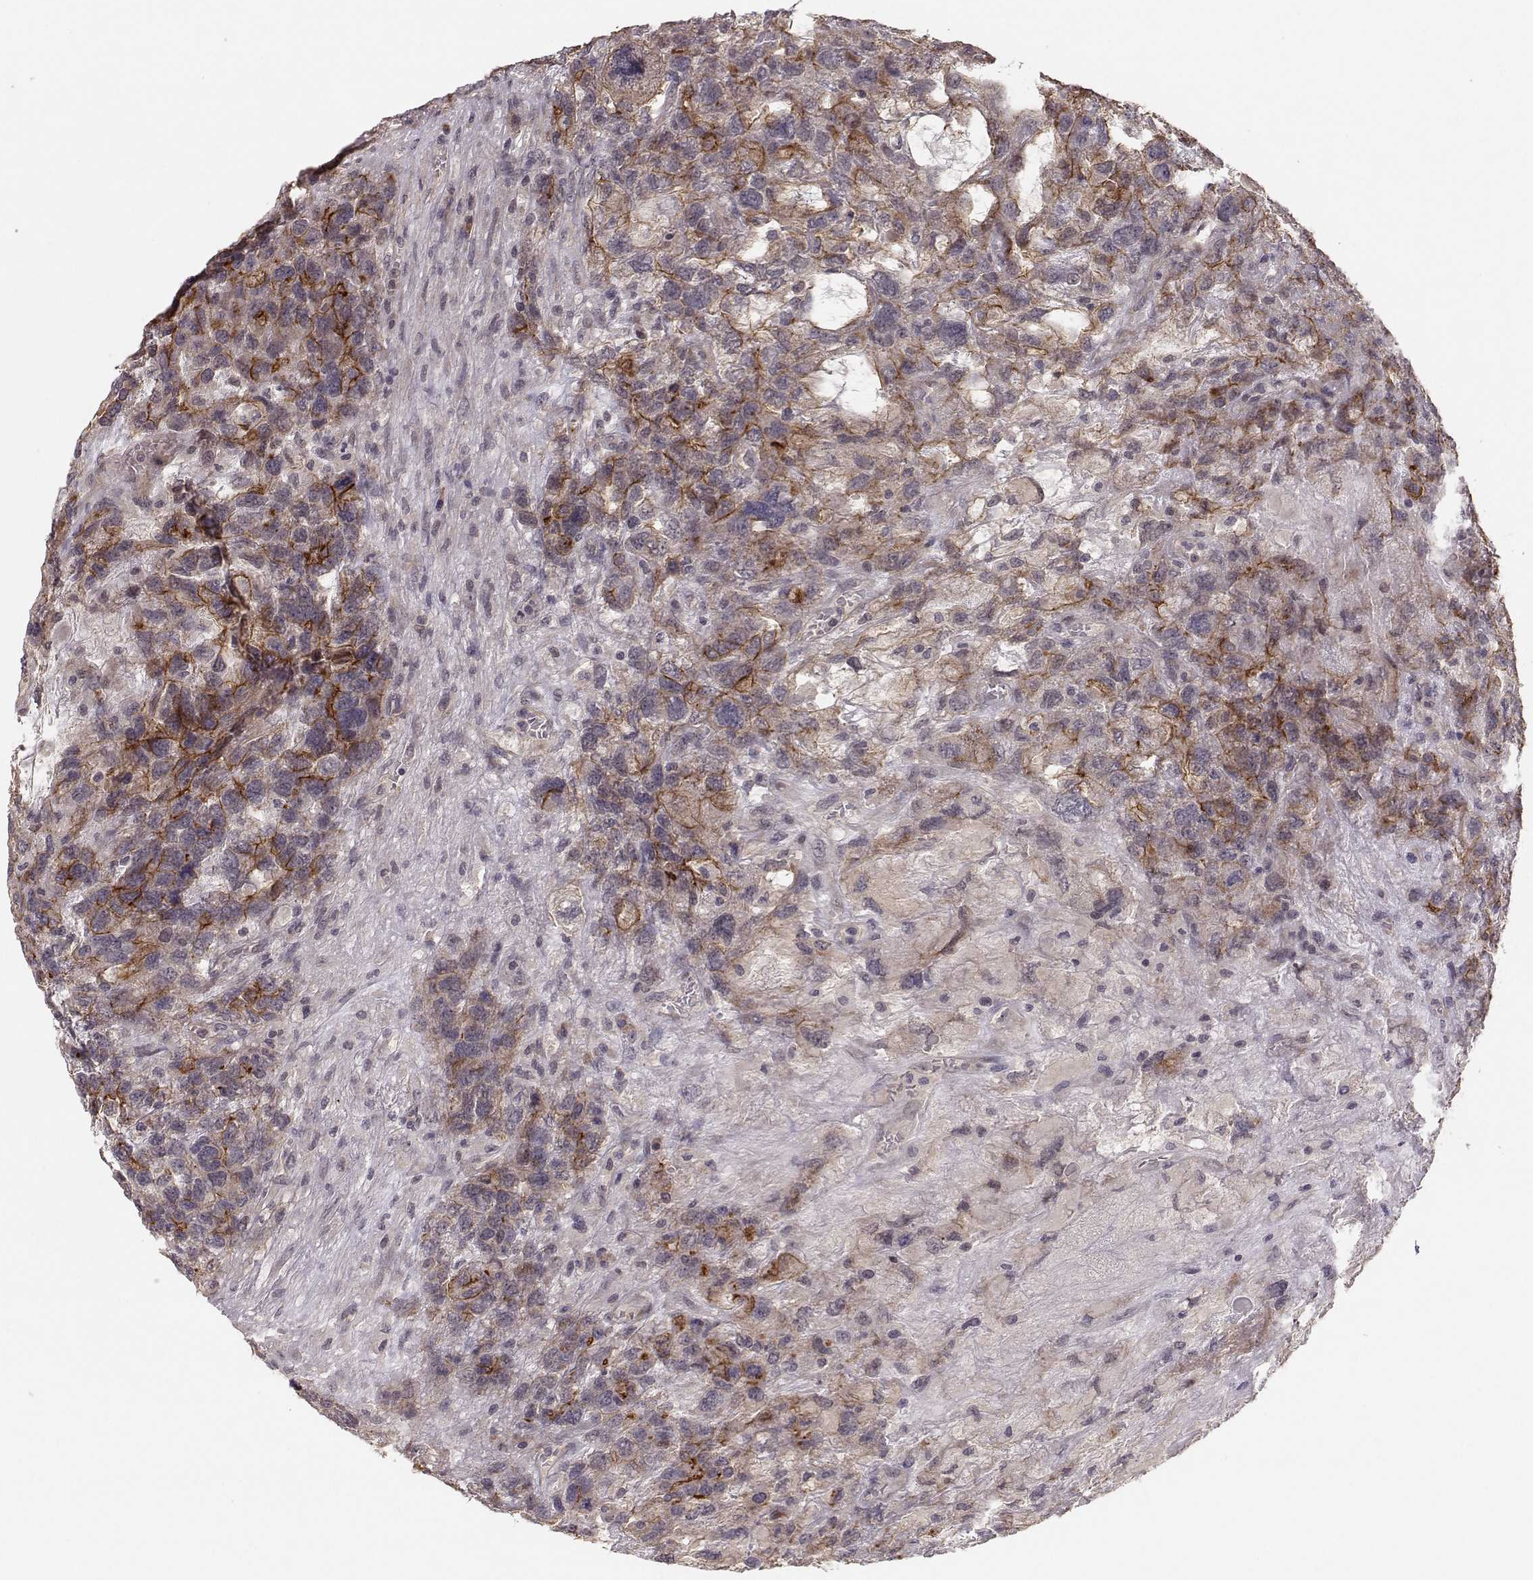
{"staining": {"intensity": "strong", "quantity": "<25%", "location": "cytoplasmic/membranous"}, "tissue": "testis cancer", "cell_type": "Tumor cells", "image_type": "cancer", "snomed": [{"axis": "morphology", "description": "Seminoma, NOS"}, {"axis": "topography", "description": "Testis"}], "caption": "There is medium levels of strong cytoplasmic/membranous staining in tumor cells of testis cancer (seminoma), as demonstrated by immunohistochemical staining (brown color).", "gene": "PLEKHG3", "patient": {"sex": "male", "age": 52}}